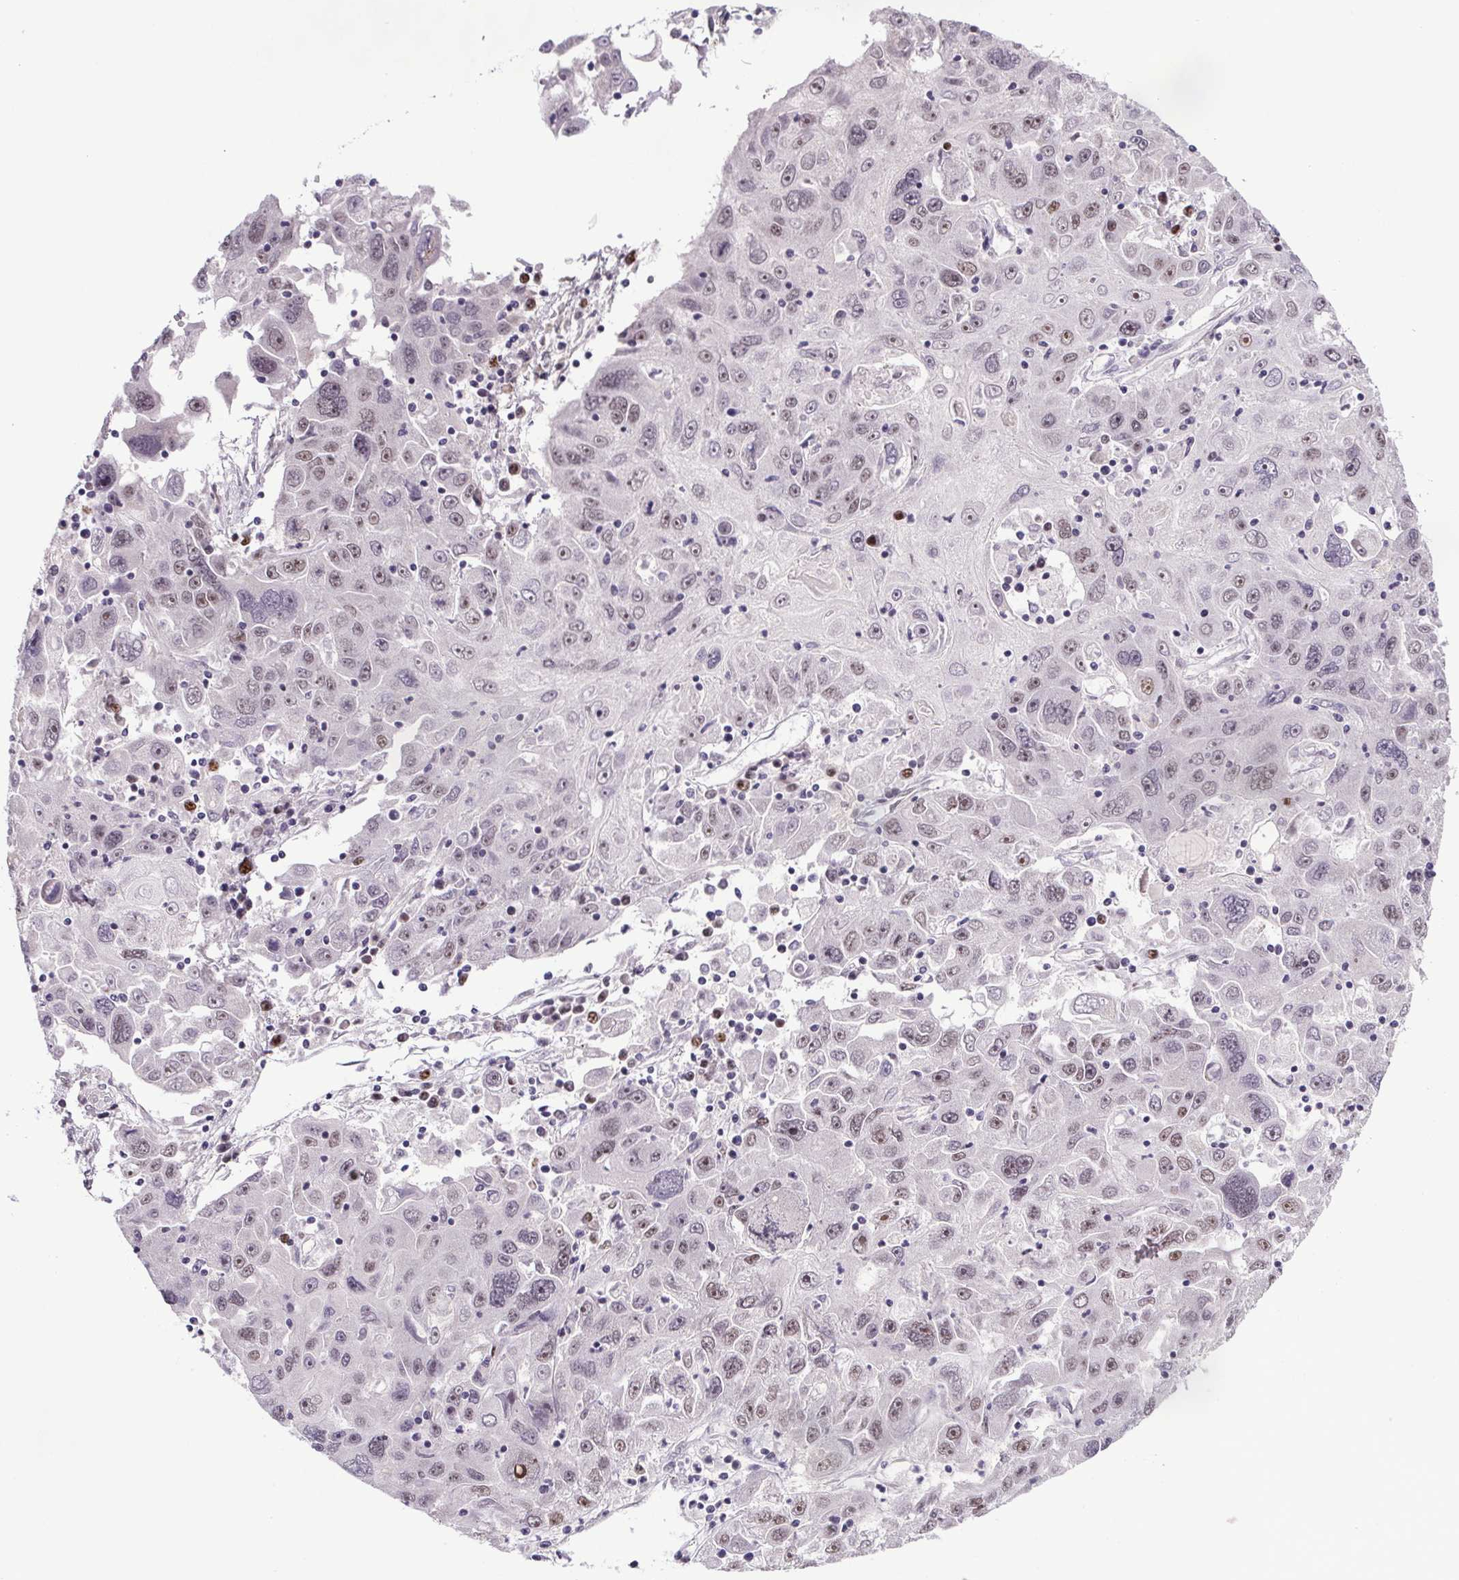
{"staining": {"intensity": "weak", "quantity": "<25%", "location": "nuclear"}, "tissue": "stomach cancer", "cell_type": "Tumor cells", "image_type": "cancer", "snomed": [{"axis": "morphology", "description": "Adenocarcinoma, NOS"}, {"axis": "topography", "description": "Stomach"}], "caption": "Immunohistochemistry (IHC) of human stomach adenocarcinoma exhibits no staining in tumor cells. (Brightfield microscopy of DAB (3,3'-diaminobenzidine) immunohistochemistry (IHC) at high magnification).", "gene": "ATMIN", "patient": {"sex": "male", "age": 56}}